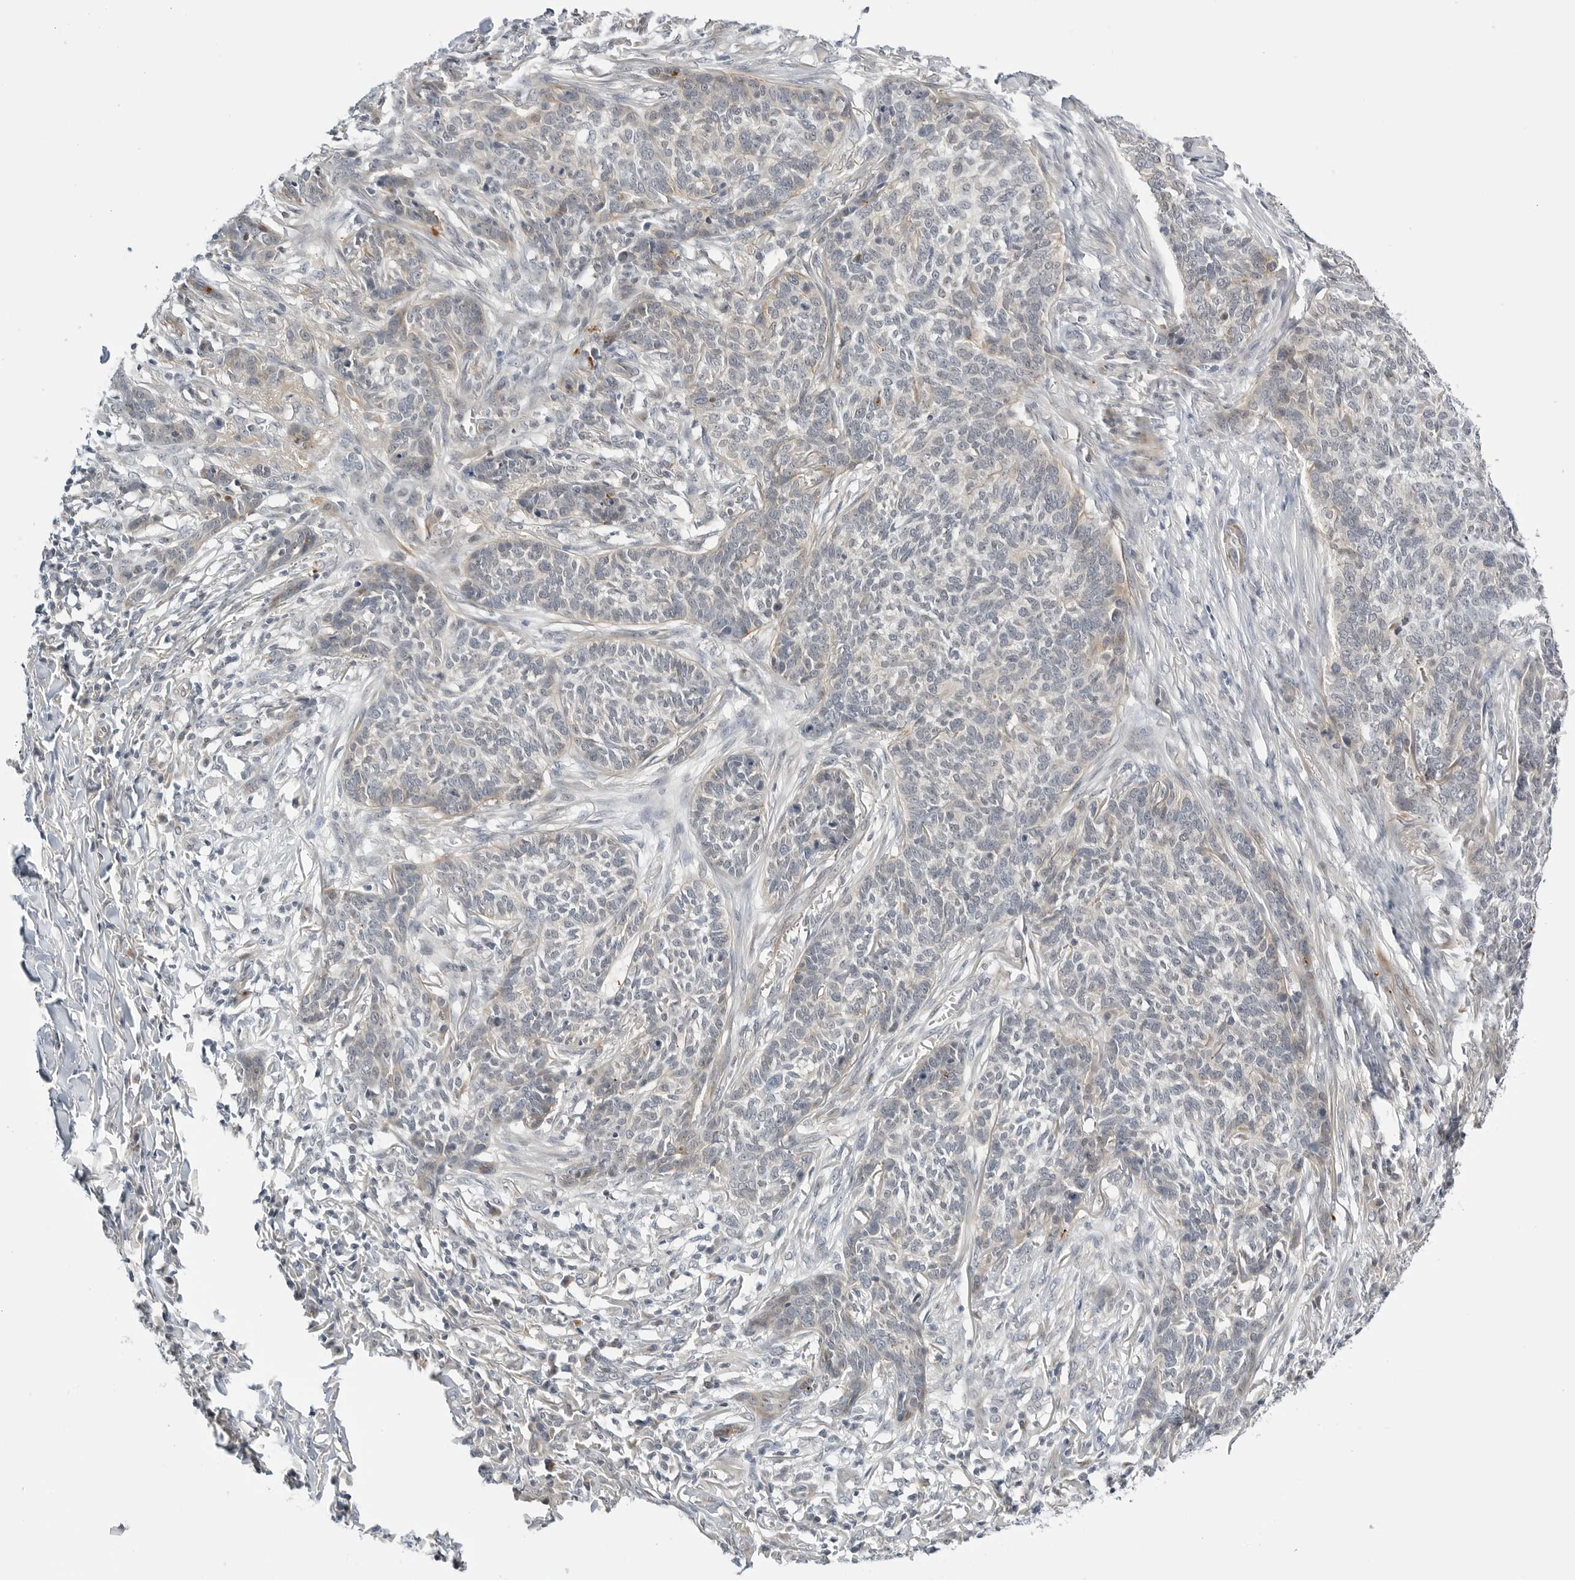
{"staining": {"intensity": "moderate", "quantity": "<25%", "location": "cytoplasmic/membranous"}, "tissue": "skin cancer", "cell_type": "Tumor cells", "image_type": "cancer", "snomed": [{"axis": "morphology", "description": "Basal cell carcinoma"}, {"axis": "topography", "description": "Skin"}], "caption": "Skin cancer (basal cell carcinoma) stained with DAB immunohistochemistry demonstrates low levels of moderate cytoplasmic/membranous positivity in approximately <25% of tumor cells. The protein is stained brown, and the nuclei are stained in blue (DAB (3,3'-diaminobenzidine) IHC with brightfield microscopy, high magnification).", "gene": "MAP2K5", "patient": {"sex": "male", "age": 85}}